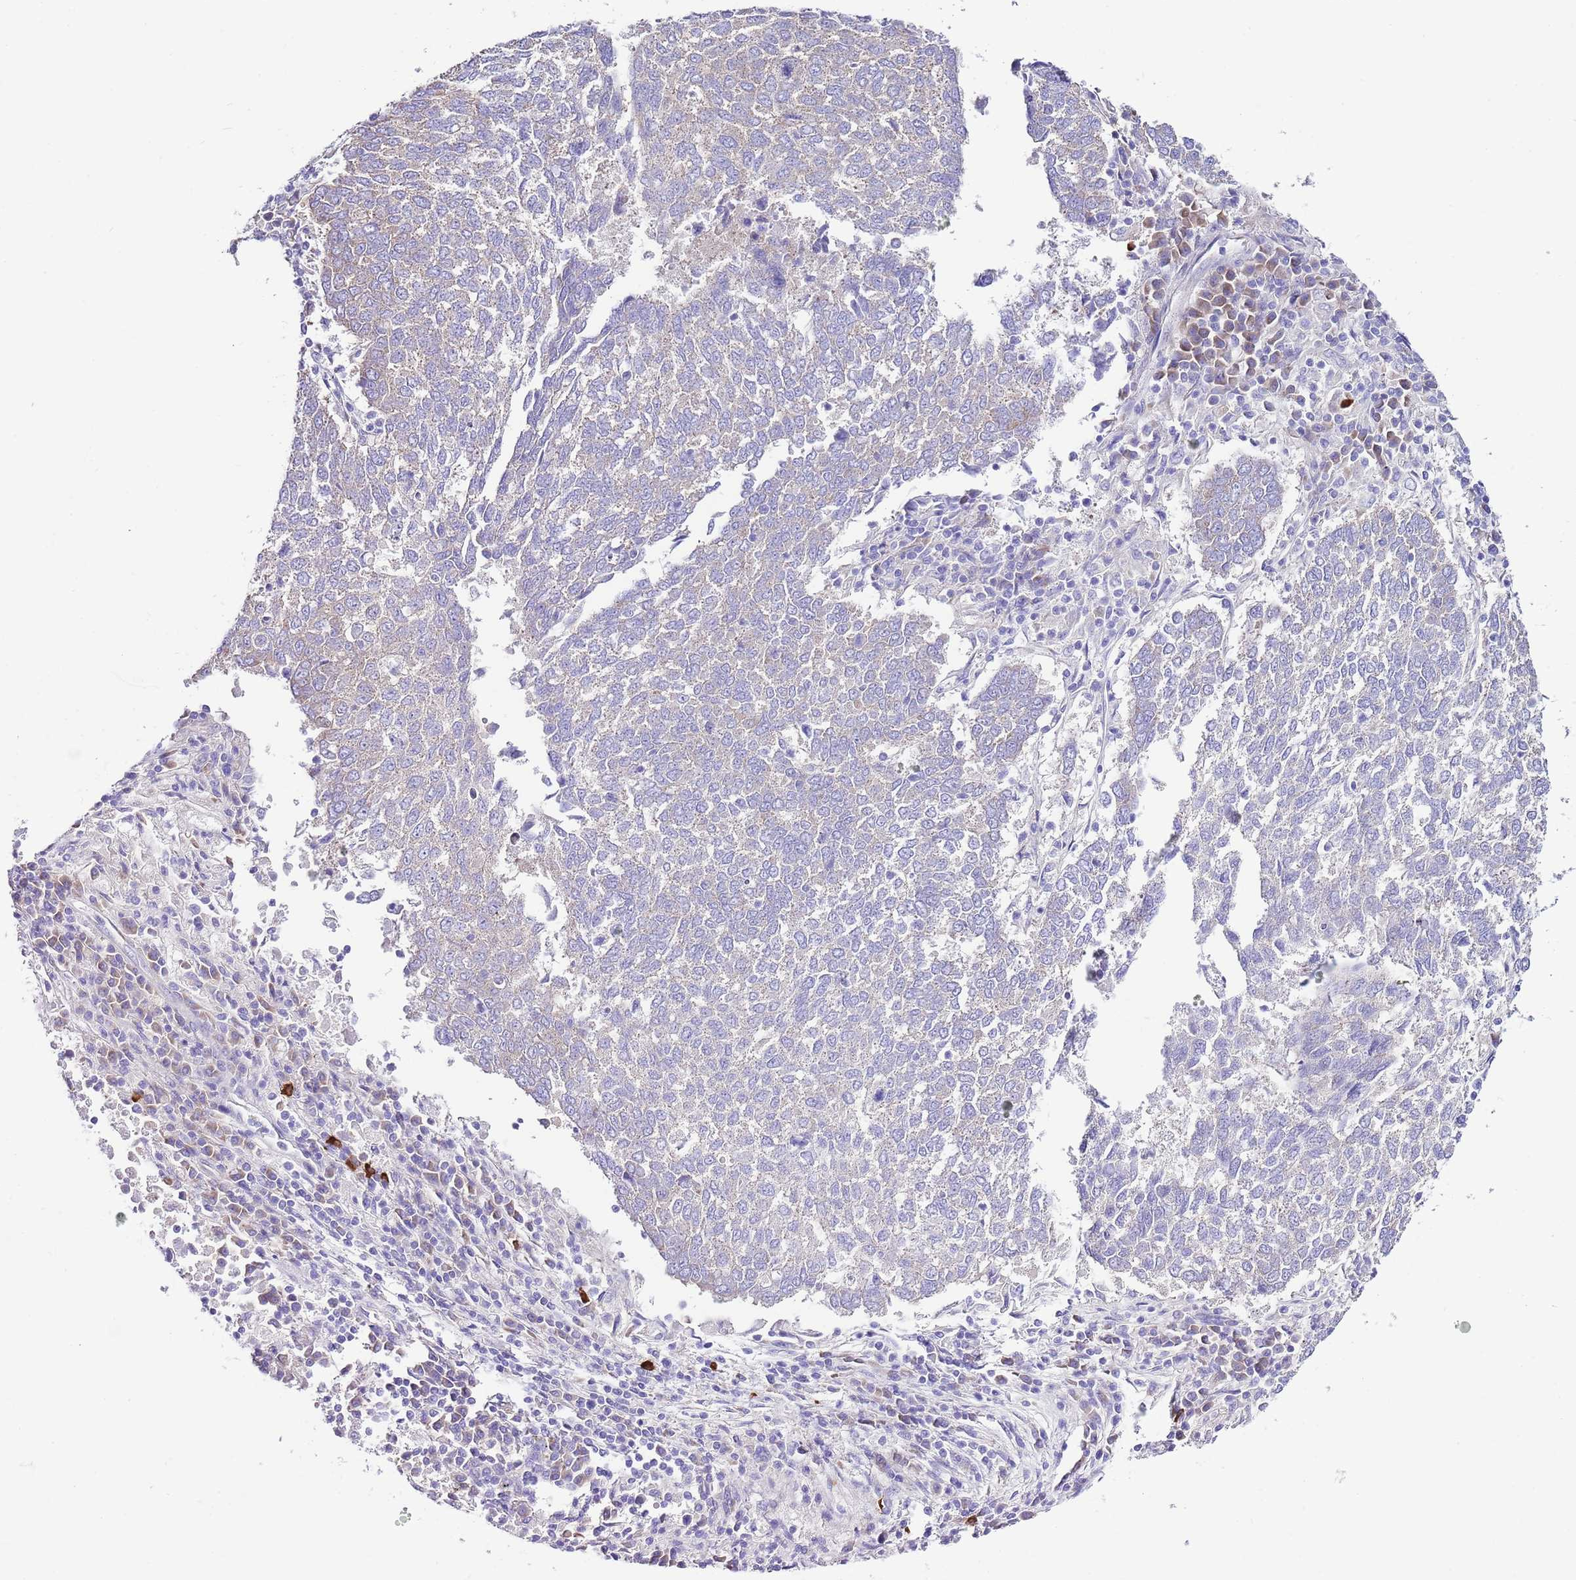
{"staining": {"intensity": "negative", "quantity": "none", "location": "none"}, "tissue": "lung cancer", "cell_type": "Tumor cells", "image_type": "cancer", "snomed": [{"axis": "morphology", "description": "Squamous cell carcinoma, NOS"}, {"axis": "topography", "description": "Lung"}], "caption": "Lung cancer was stained to show a protein in brown. There is no significant expression in tumor cells.", "gene": "RPS10", "patient": {"sex": "male", "age": 73}}